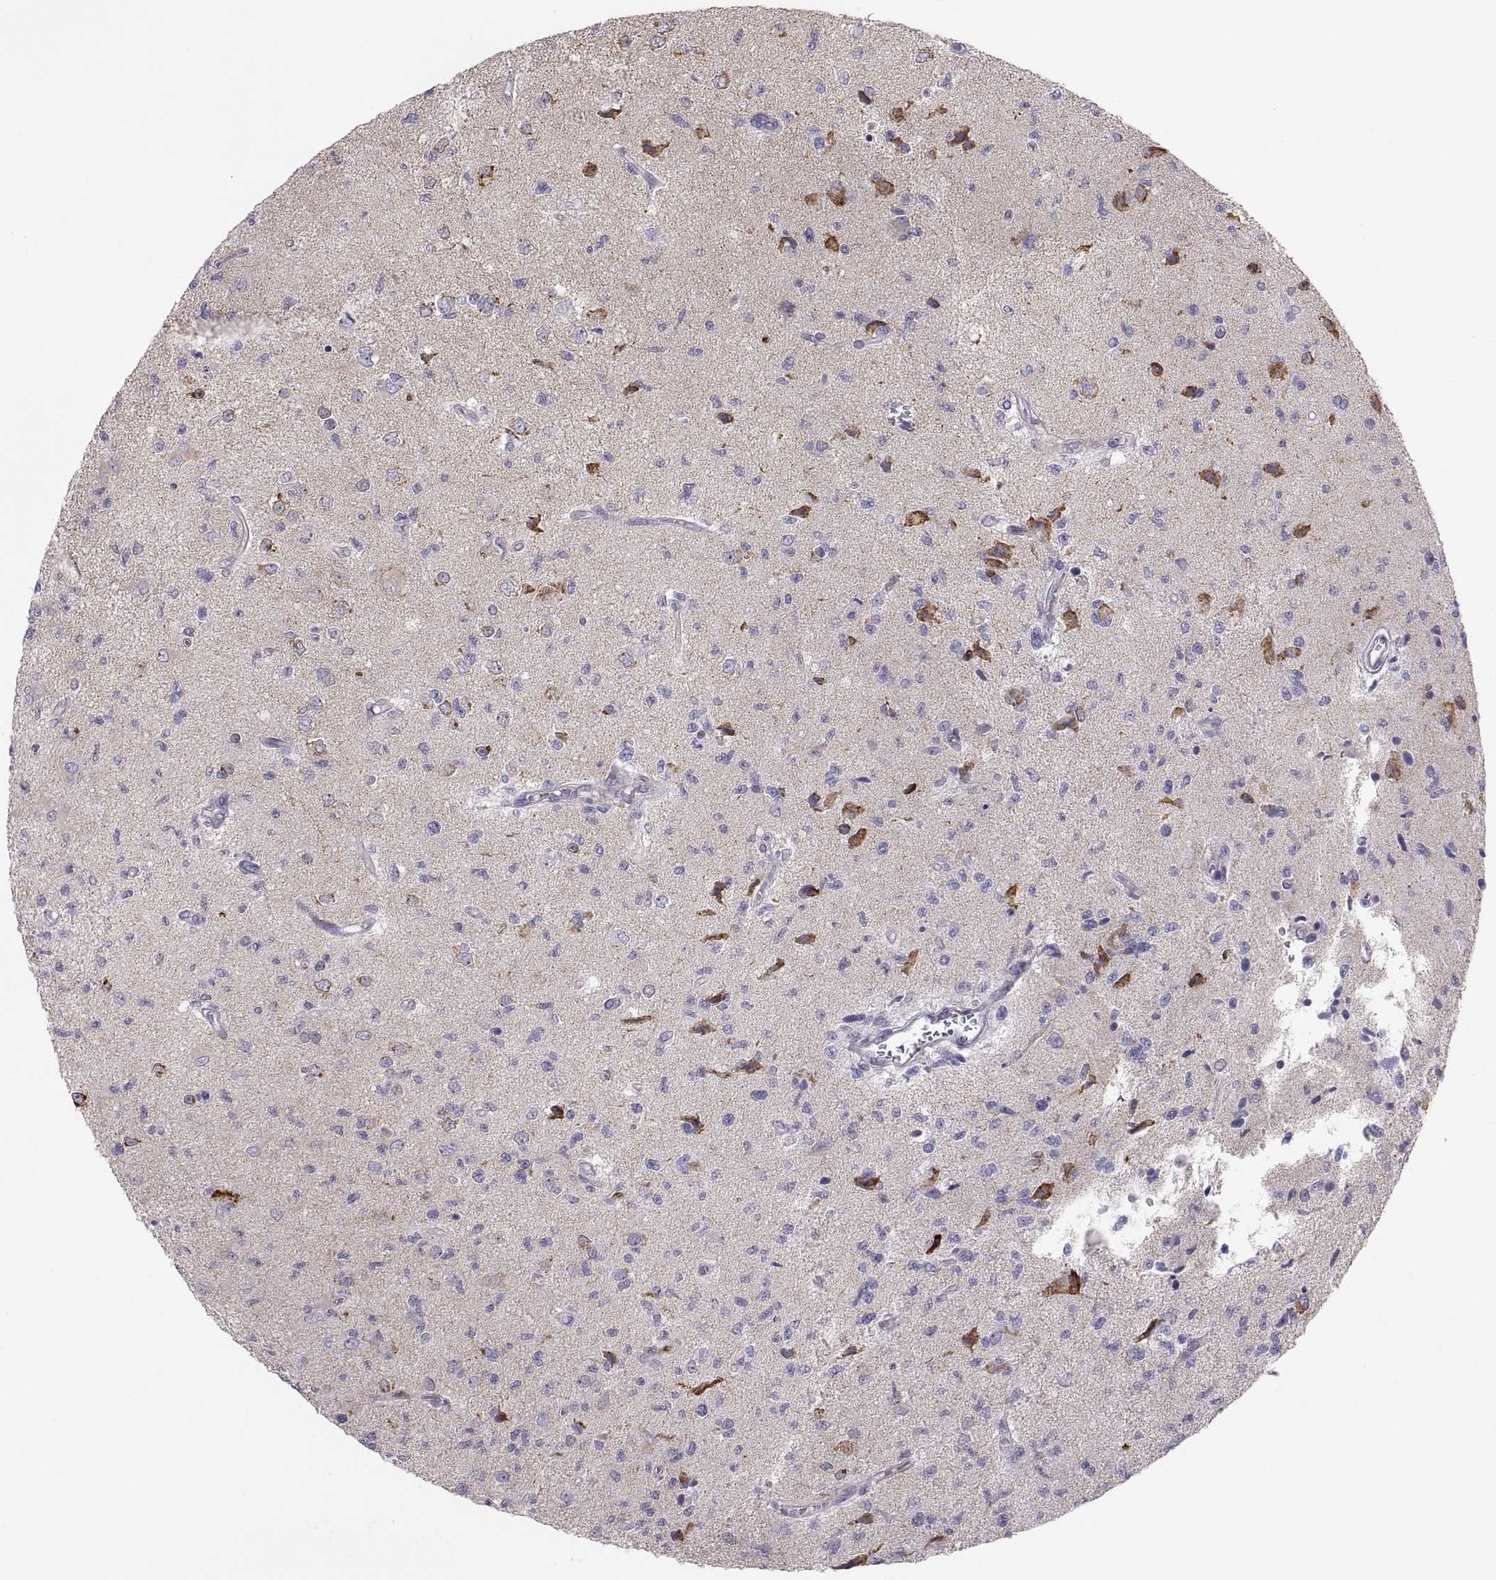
{"staining": {"intensity": "negative", "quantity": "none", "location": "none"}, "tissue": "glioma", "cell_type": "Tumor cells", "image_type": "cancer", "snomed": [{"axis": "morphology", "description": "Glioma, malignant, High grade"}, {"axis": "topography", "description": "Brain"}], "caption": "The histopathology image demonstrates no staining of tumor cells in glioma.", "gene": "ERO1A", "patient": {"sex": "male", "age": 56}}